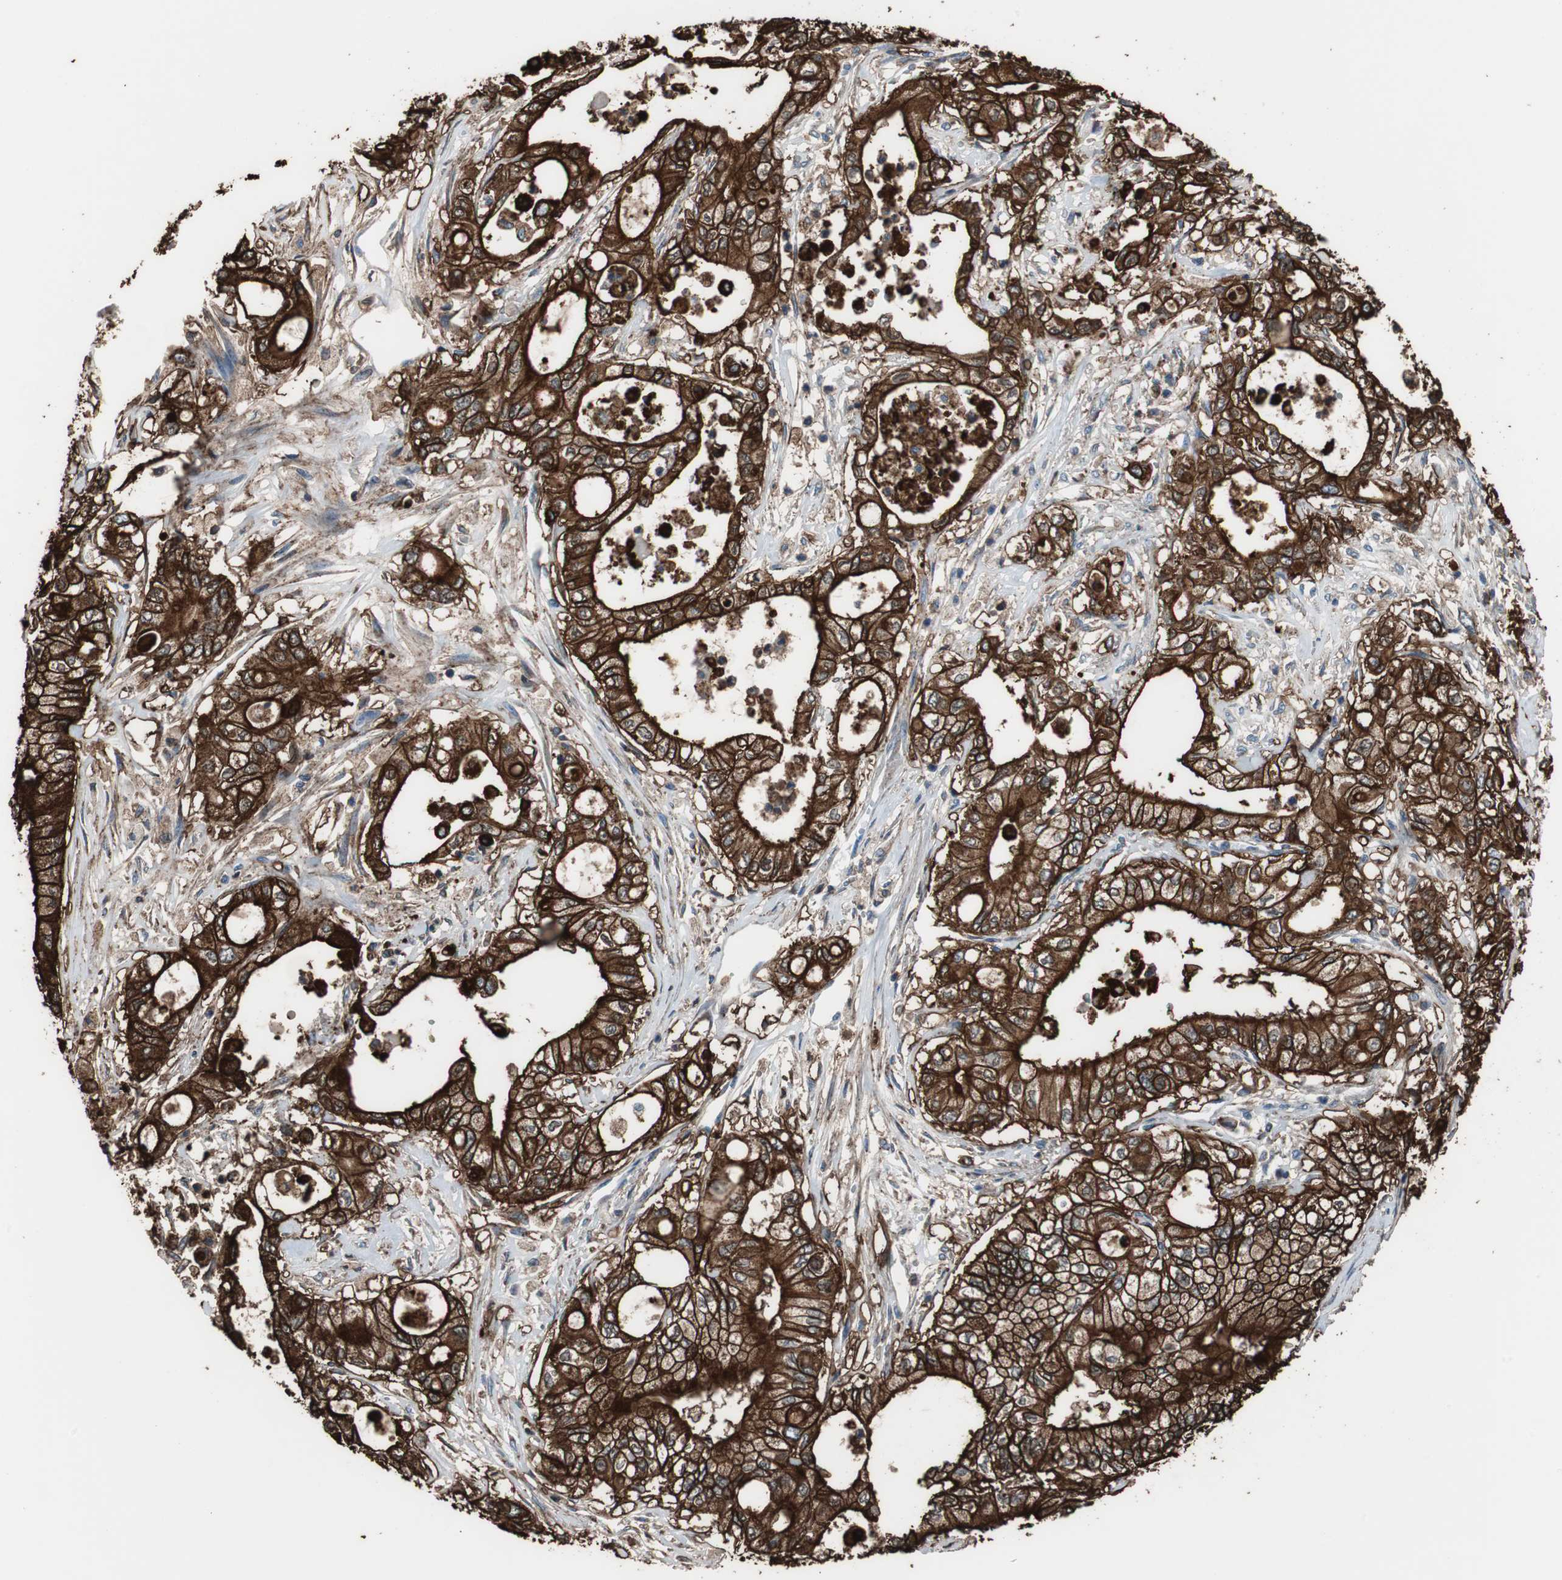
{"staining": {"intensity": "strong", "quantity": ">75%", "location": "cytoplasmic/membranous"}, "tissue": "pancreatic cancer", "cell_type": "Tumor cells", "image_type": "cancer", "snomed": [{"axis": "morphology", "description": "Adenocarcinoma, NOS"}, {"axis": "topography", "description": "Pancreas"}], "caption": "Immunohistochemical staining of pancreatic adenocarcinoma displays strong cytoplasmic/membranous protein staining in about >75% of tumor cells.", "gene": "ANXA4", "patient": {"sex": "male", "age": 79}}